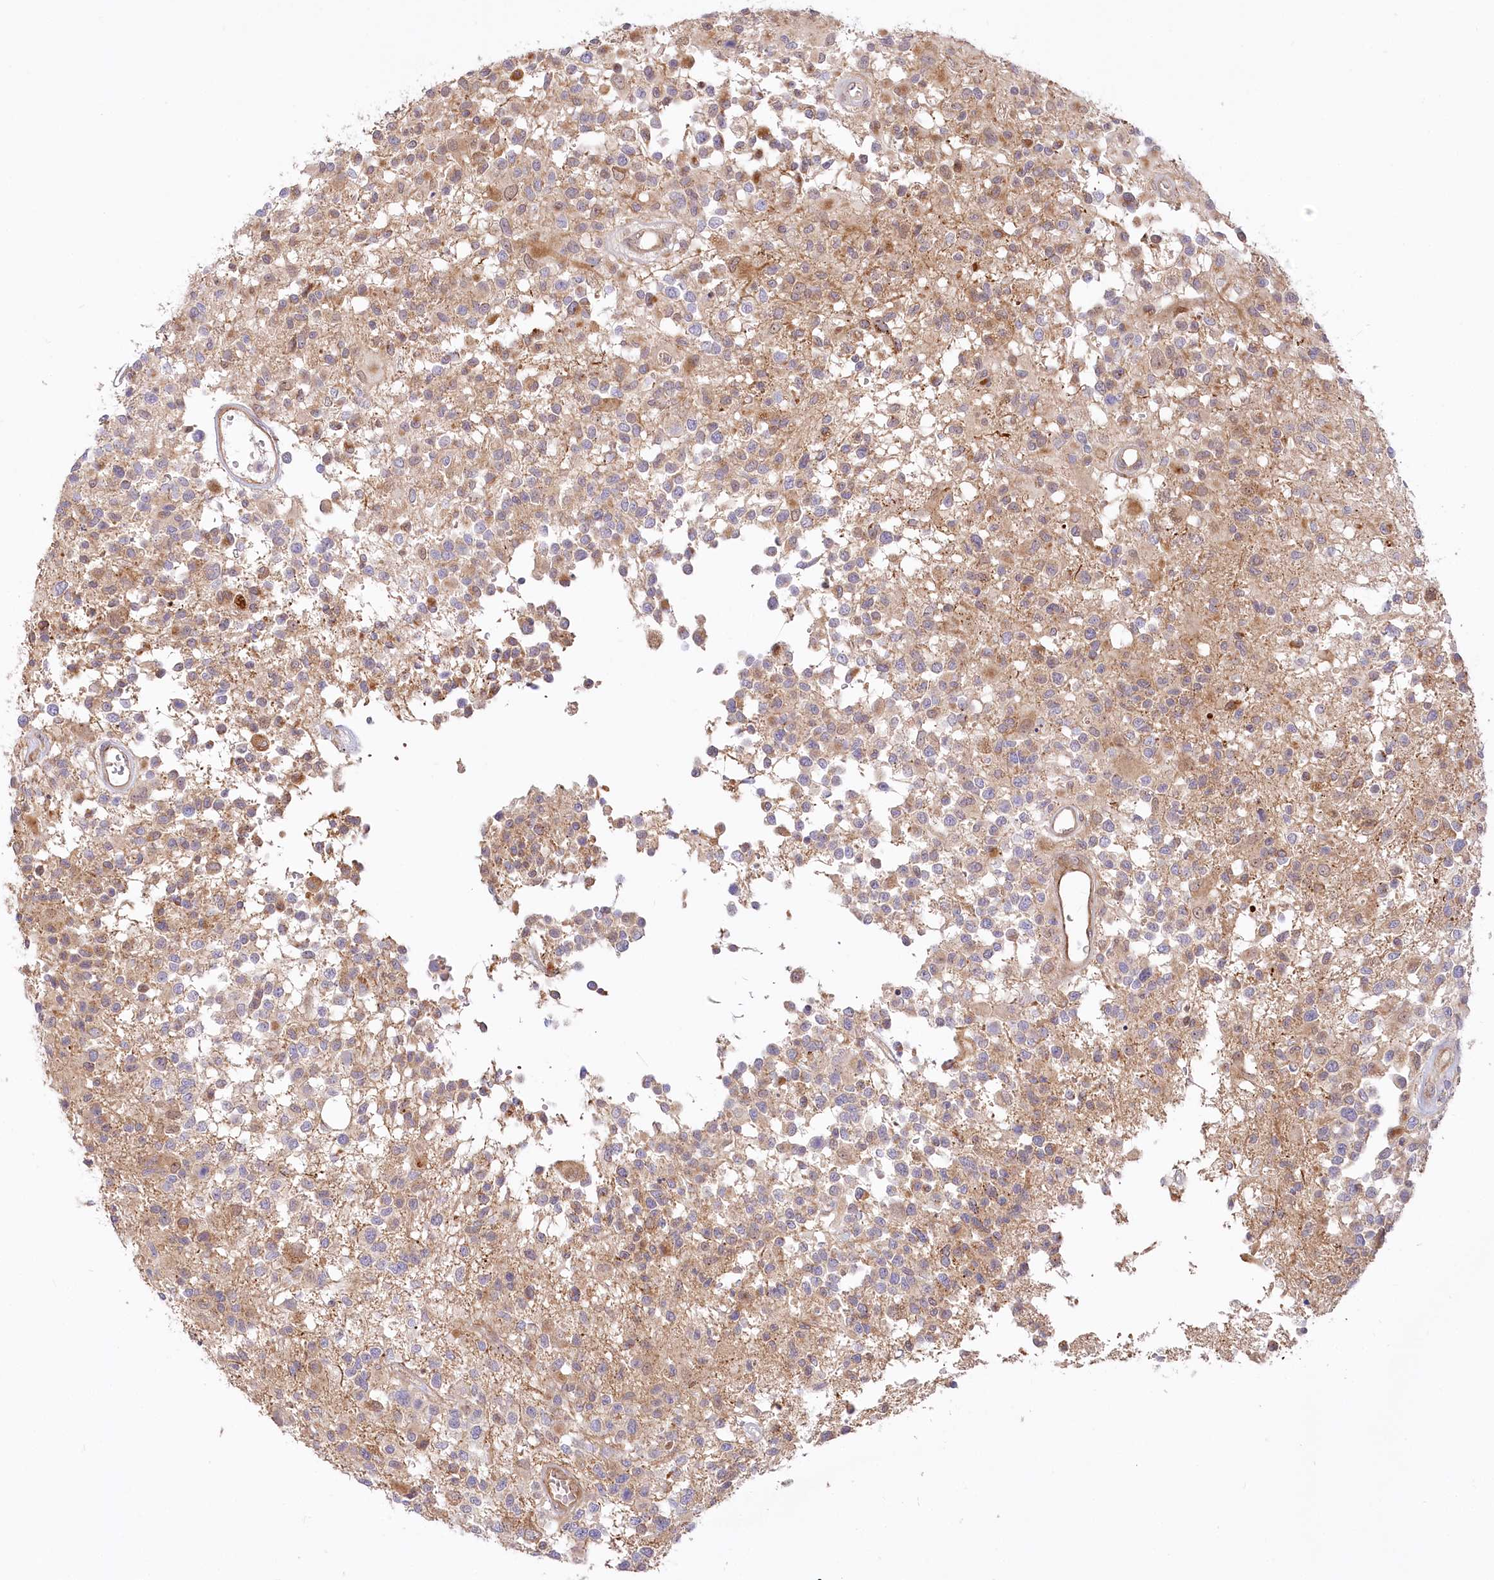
{"staining": {"intensity": "moderate", "quantity": "25%-75%", "location": "cytoplasmic/membranous,nuclear"}, "tissue": "glioma", "cell_type": "Tumor cells", "image_type": "cancer", "snomed": [{"axis": "morphology", "description": "Glioma, malignant, High grade"}, {"axis": "morphology", "description": "Glioblastoma, NOS"}, {"axis": "topography", "description": "Brain"}], "caption": "This micrograph demonstrates immunohistochemistry staining of glioblastoma, with medium moderate cytoplasmic/membranous and nuclear staining in approximately 25%-75% of tumor cells.", "gene": "CEP70", "patient": {"sex": "male", "age": 60}}